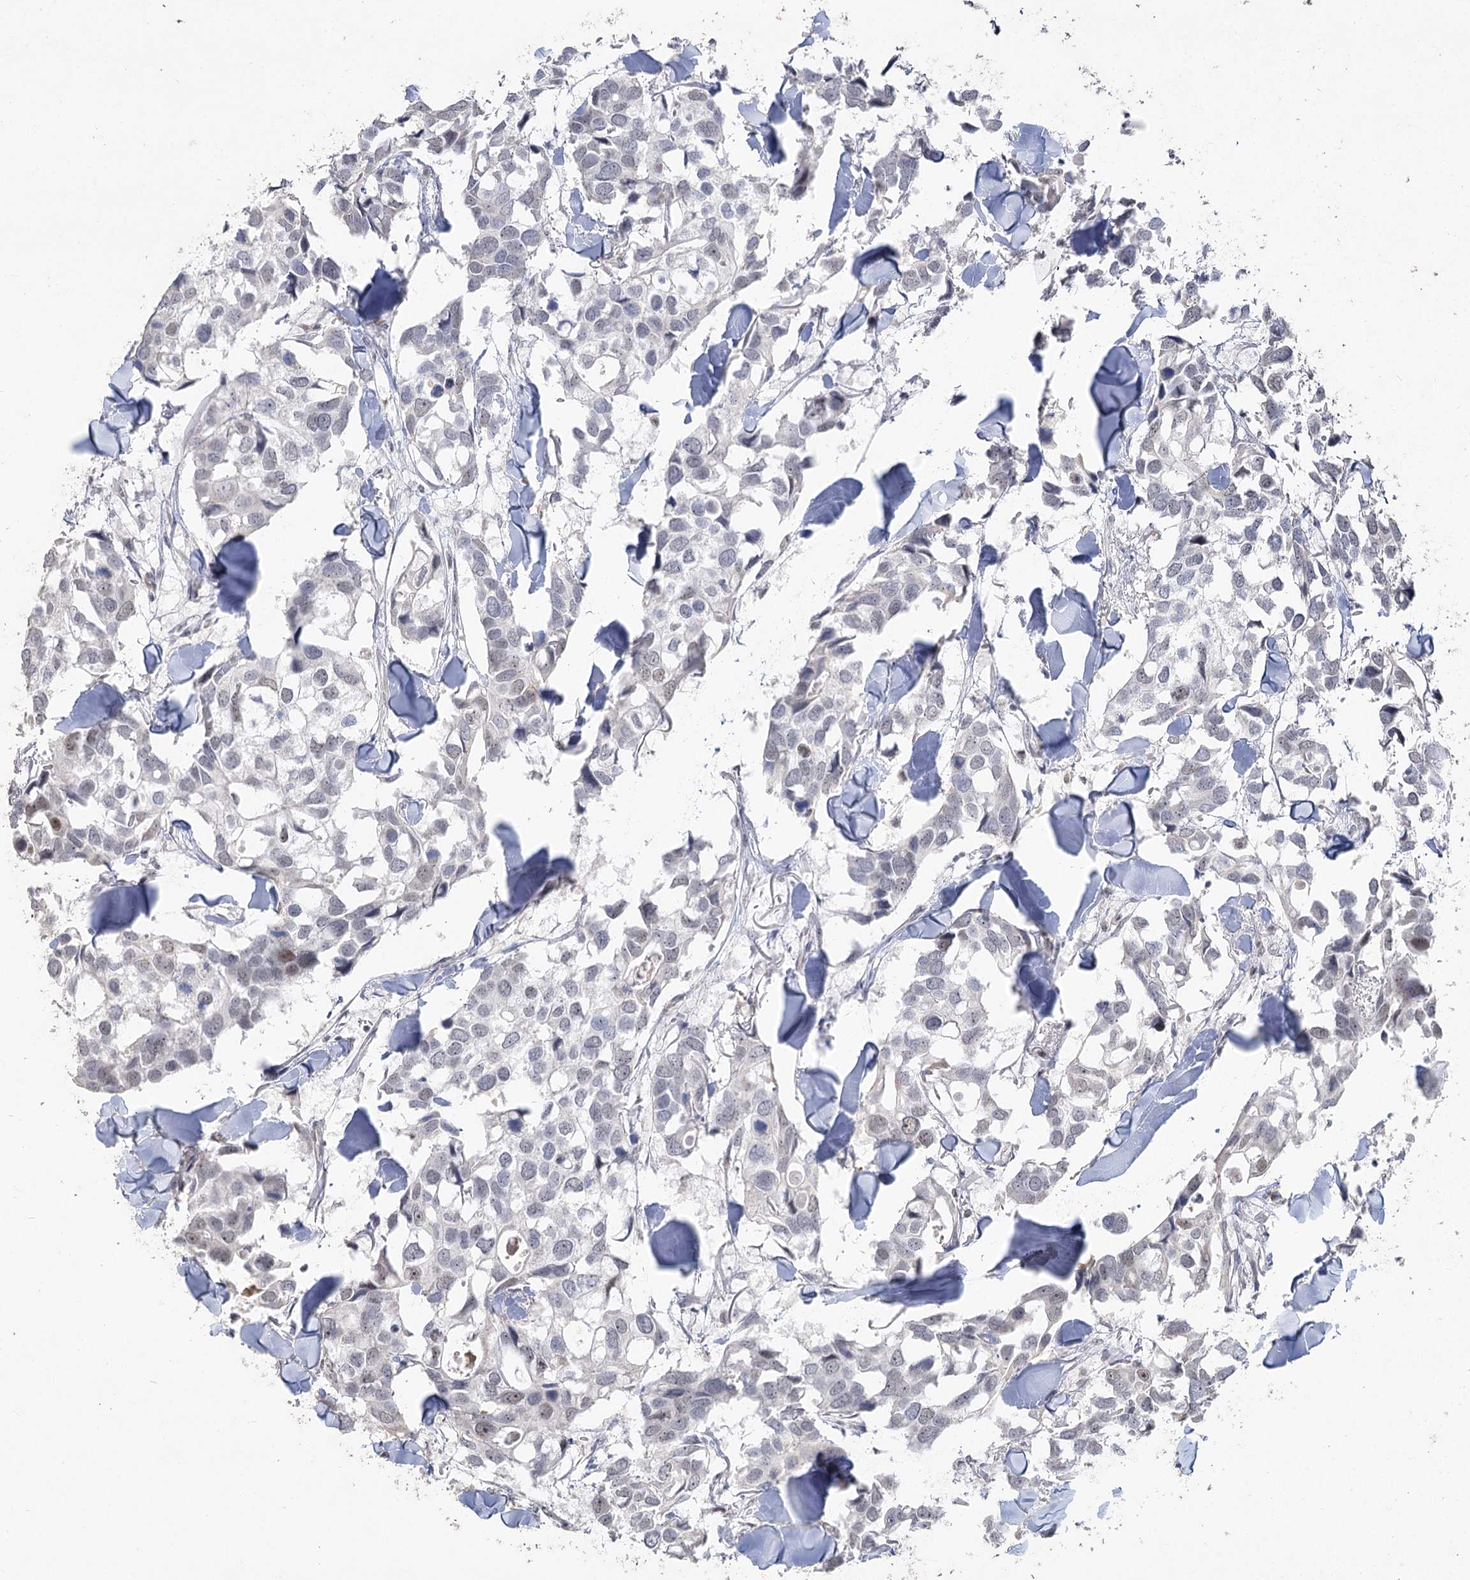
{"staining": {"intensity": "negative", "quantity": "none", "location": "none"}, "tissue": "breast cancer", "cell_type": "Tumor cells", "image_type": "cancer", "snomed": [{"axis": "morphology", "description": "Duct carcinoma"}, {"axis": "topography", "description": "Breast"}], "caption": "Immunohistochemical staining of human breast cancer (intraductal carcinoma) shows no significant positivity in tumor cells.", "gene": "RUFY4", "patient": {"sex": "female", "age": 83}}